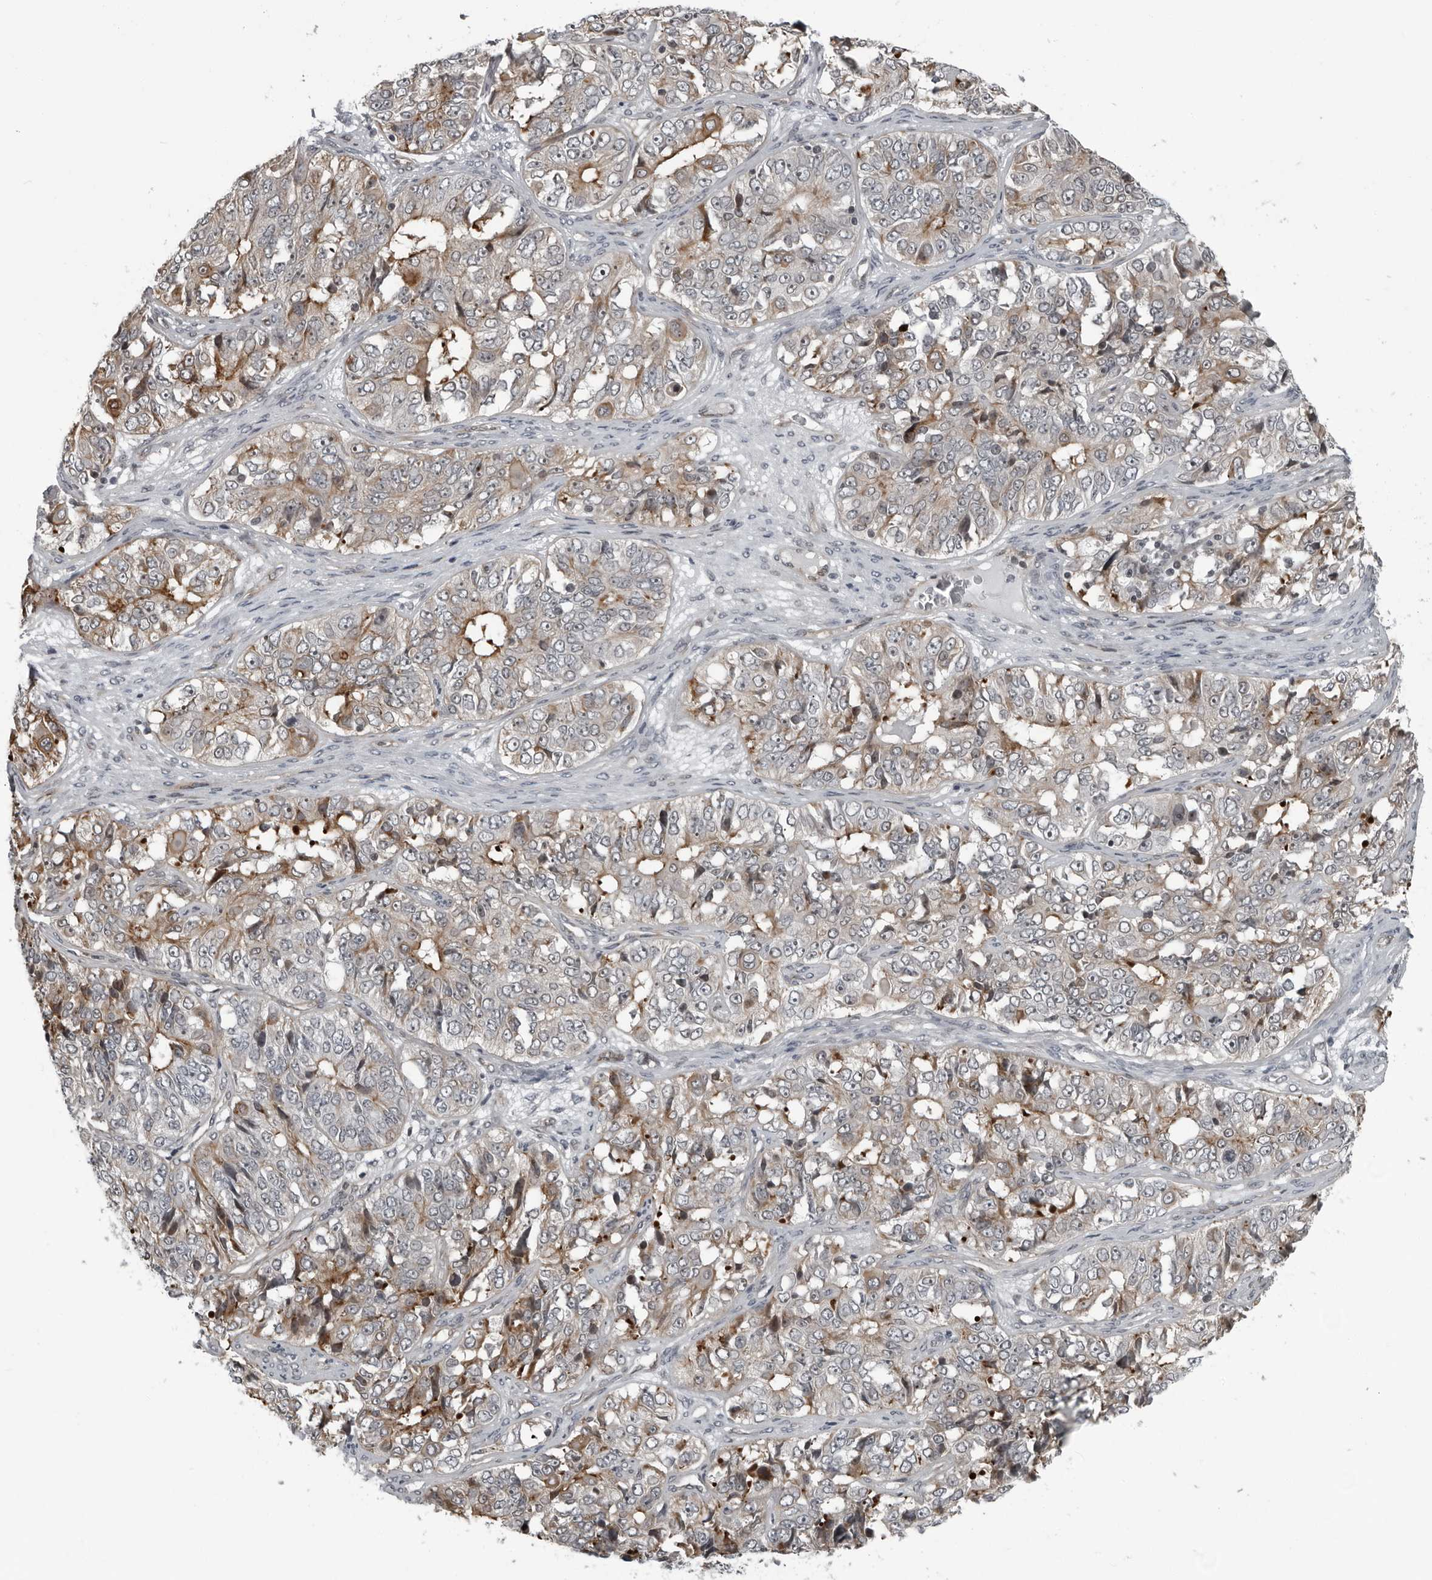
{"staining": {"intensity": "weak", "quantity": "25%-75%", "location": "cytoplasmic/membranous"}, "tissue": "ovarian cancer", "cell_type": "Tumor cells", "image_type": "cancer", "snomed": [{"axis": "morphology", "description": "Carcinoma, endometroid"}, {"axis": "topography", "description": "Ovary"}], "caption": "A brown stain highlights weak cytoplasmic/membranous expression of a protein in human ovarian cancer tumor cells.", "gene": "FAM102B", "patient": {"sex": "female", "age": 51}}